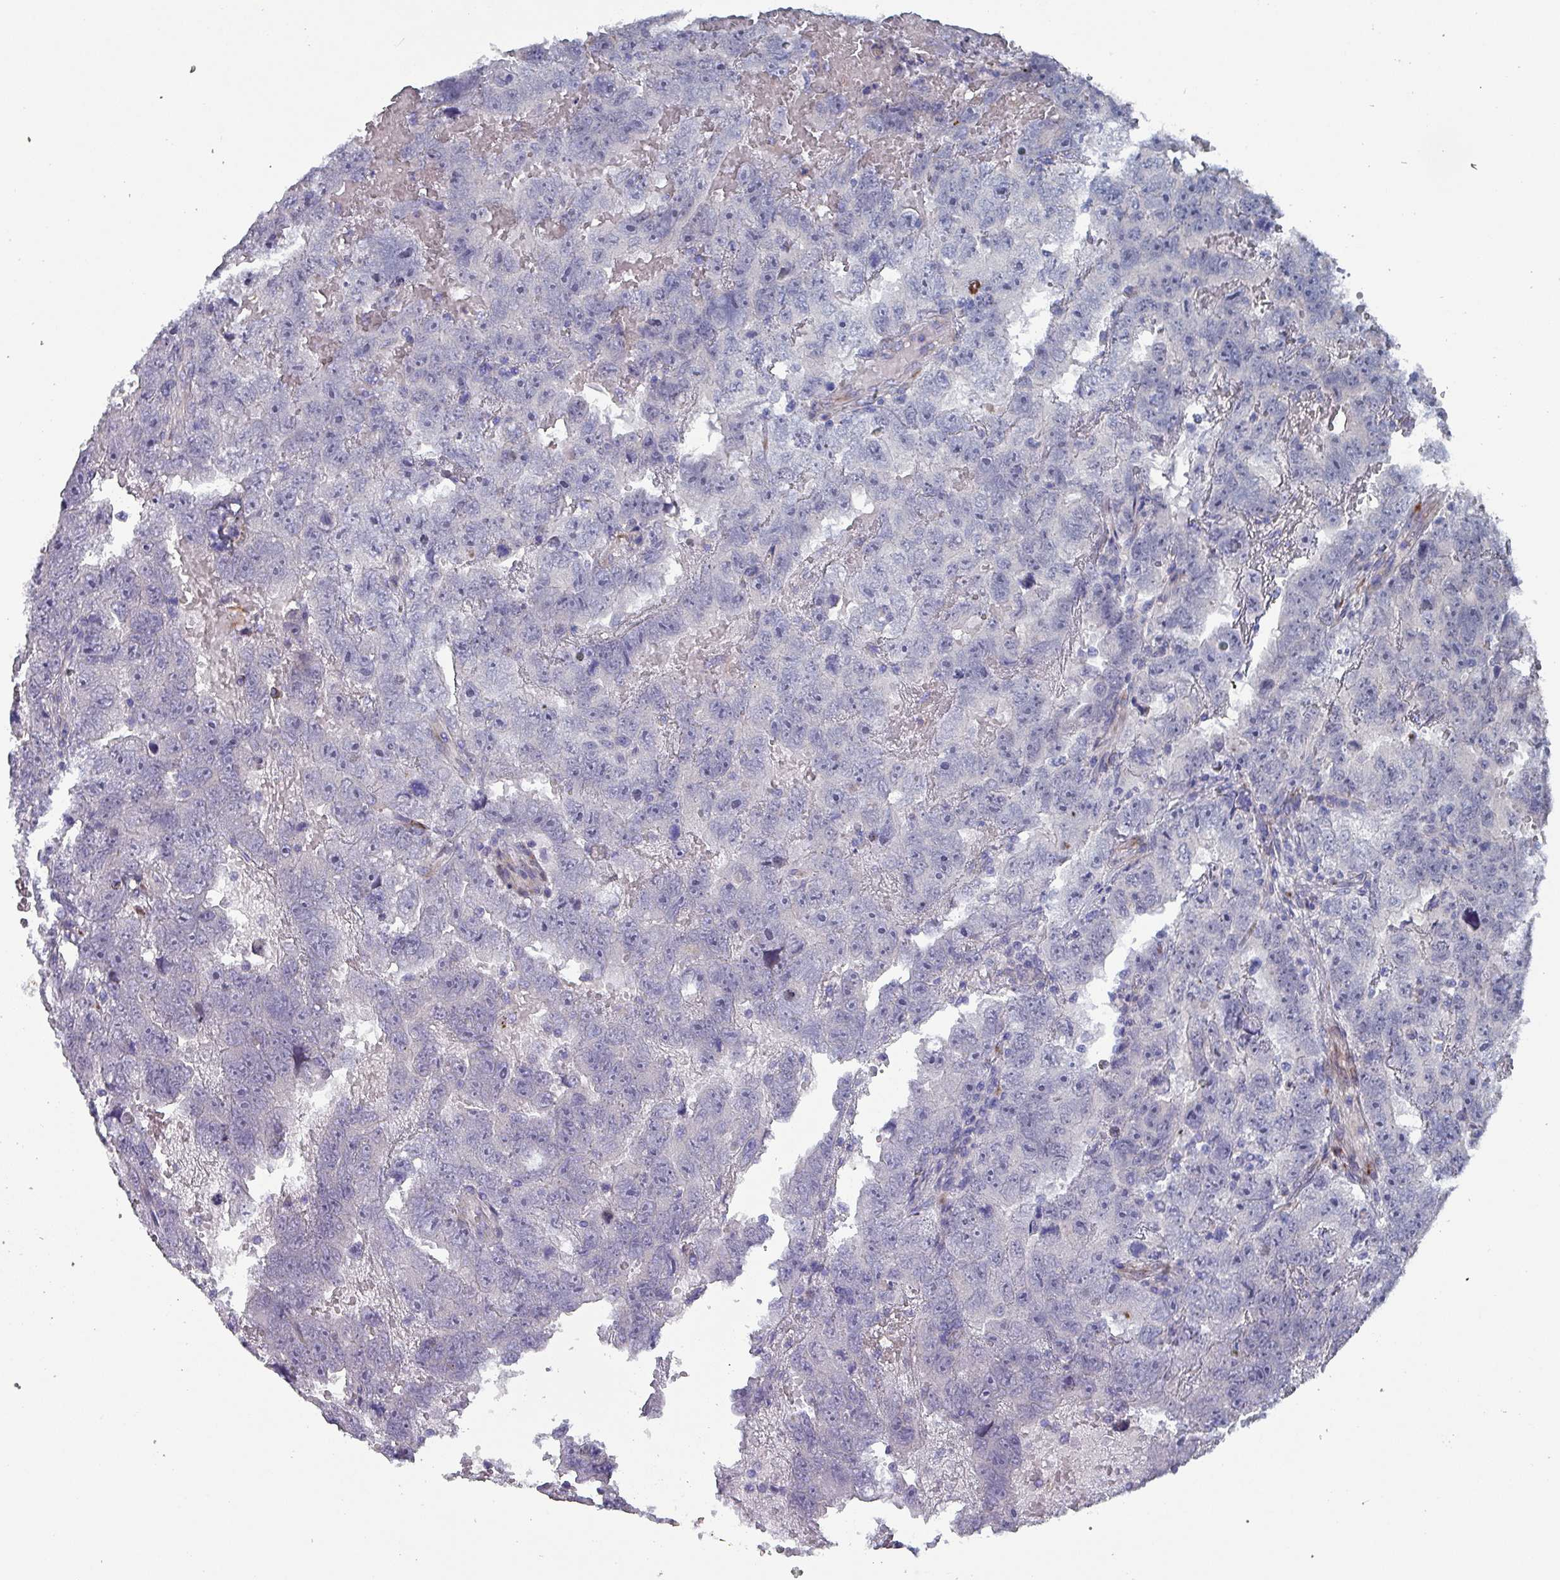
{"staining": {"intensity": "negative", "quantity": "none", "location": "none"}, "tissue": "testis cancer", "cell_type": "Tumor cells", "image_type": "cancer", "snomed": [{"axis": "morphology", "description": "Carcinoma, Embryonal, NOS"}, {"axis": "topography", "description": "Testis"}], "caption": "The image demonstrates no staining of tumor cells in embryonal carcinoma (testis). Nuclei are stained in blue.", "gene": "DRD5", "patient": {"sex": "male", "age": 45}}